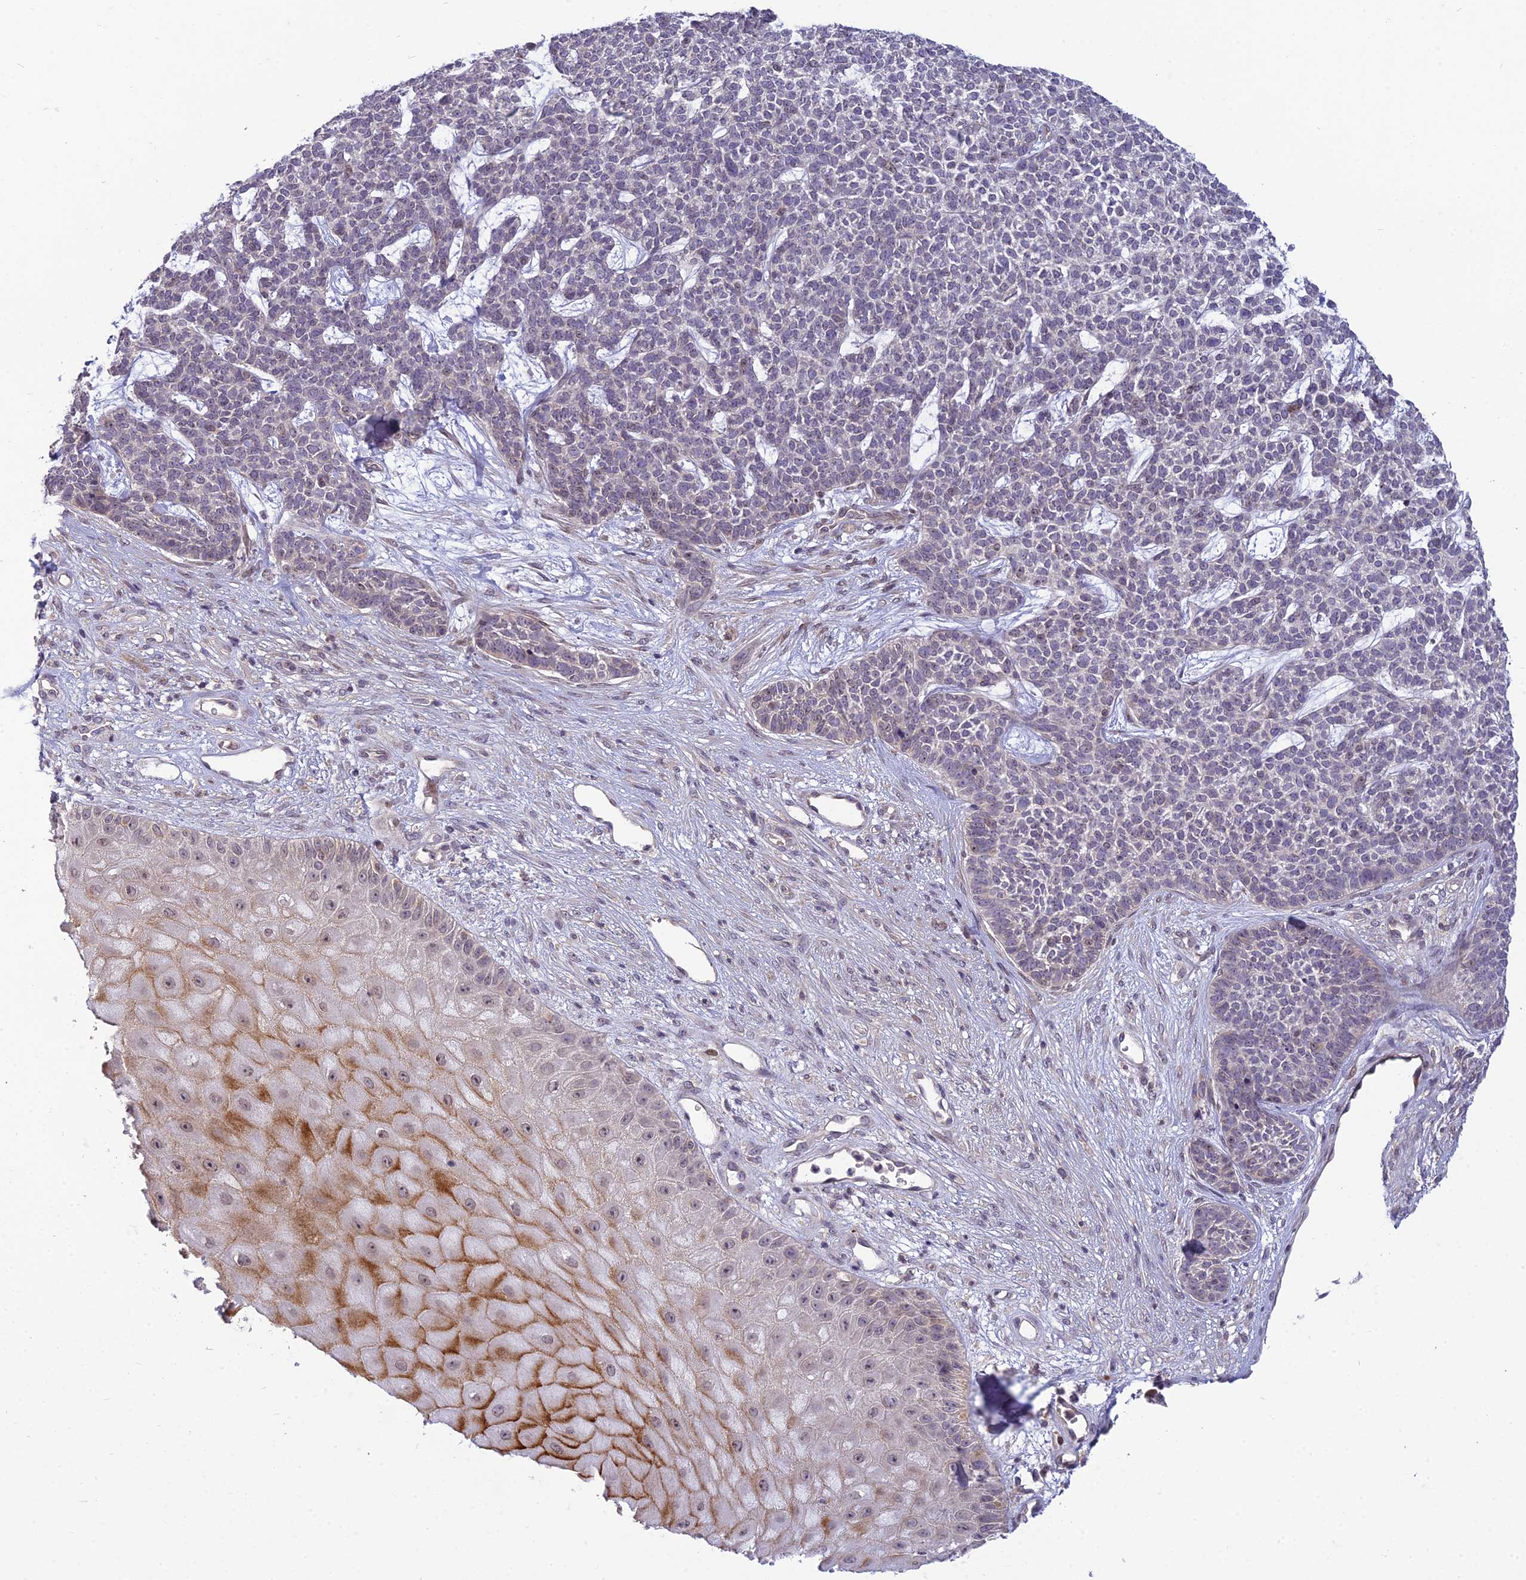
{"staining": {"intensity": "negative", "quantity": "none", "location": "none"}, "tissue": "skin cancer", "cell_type": "Tumor cells", "image_type": "cancer", "snomed": [{"axis": "morphology", "description": "Basal cell carcinoma"}, {"axis": "topography", "description": "Skin"}], "caption": "Protein analysis of skin basal cell carcinoma displays no significant expression in tumor cells.", "gene": "DTX2", "patient": {"sex": "female", "age": 84}}